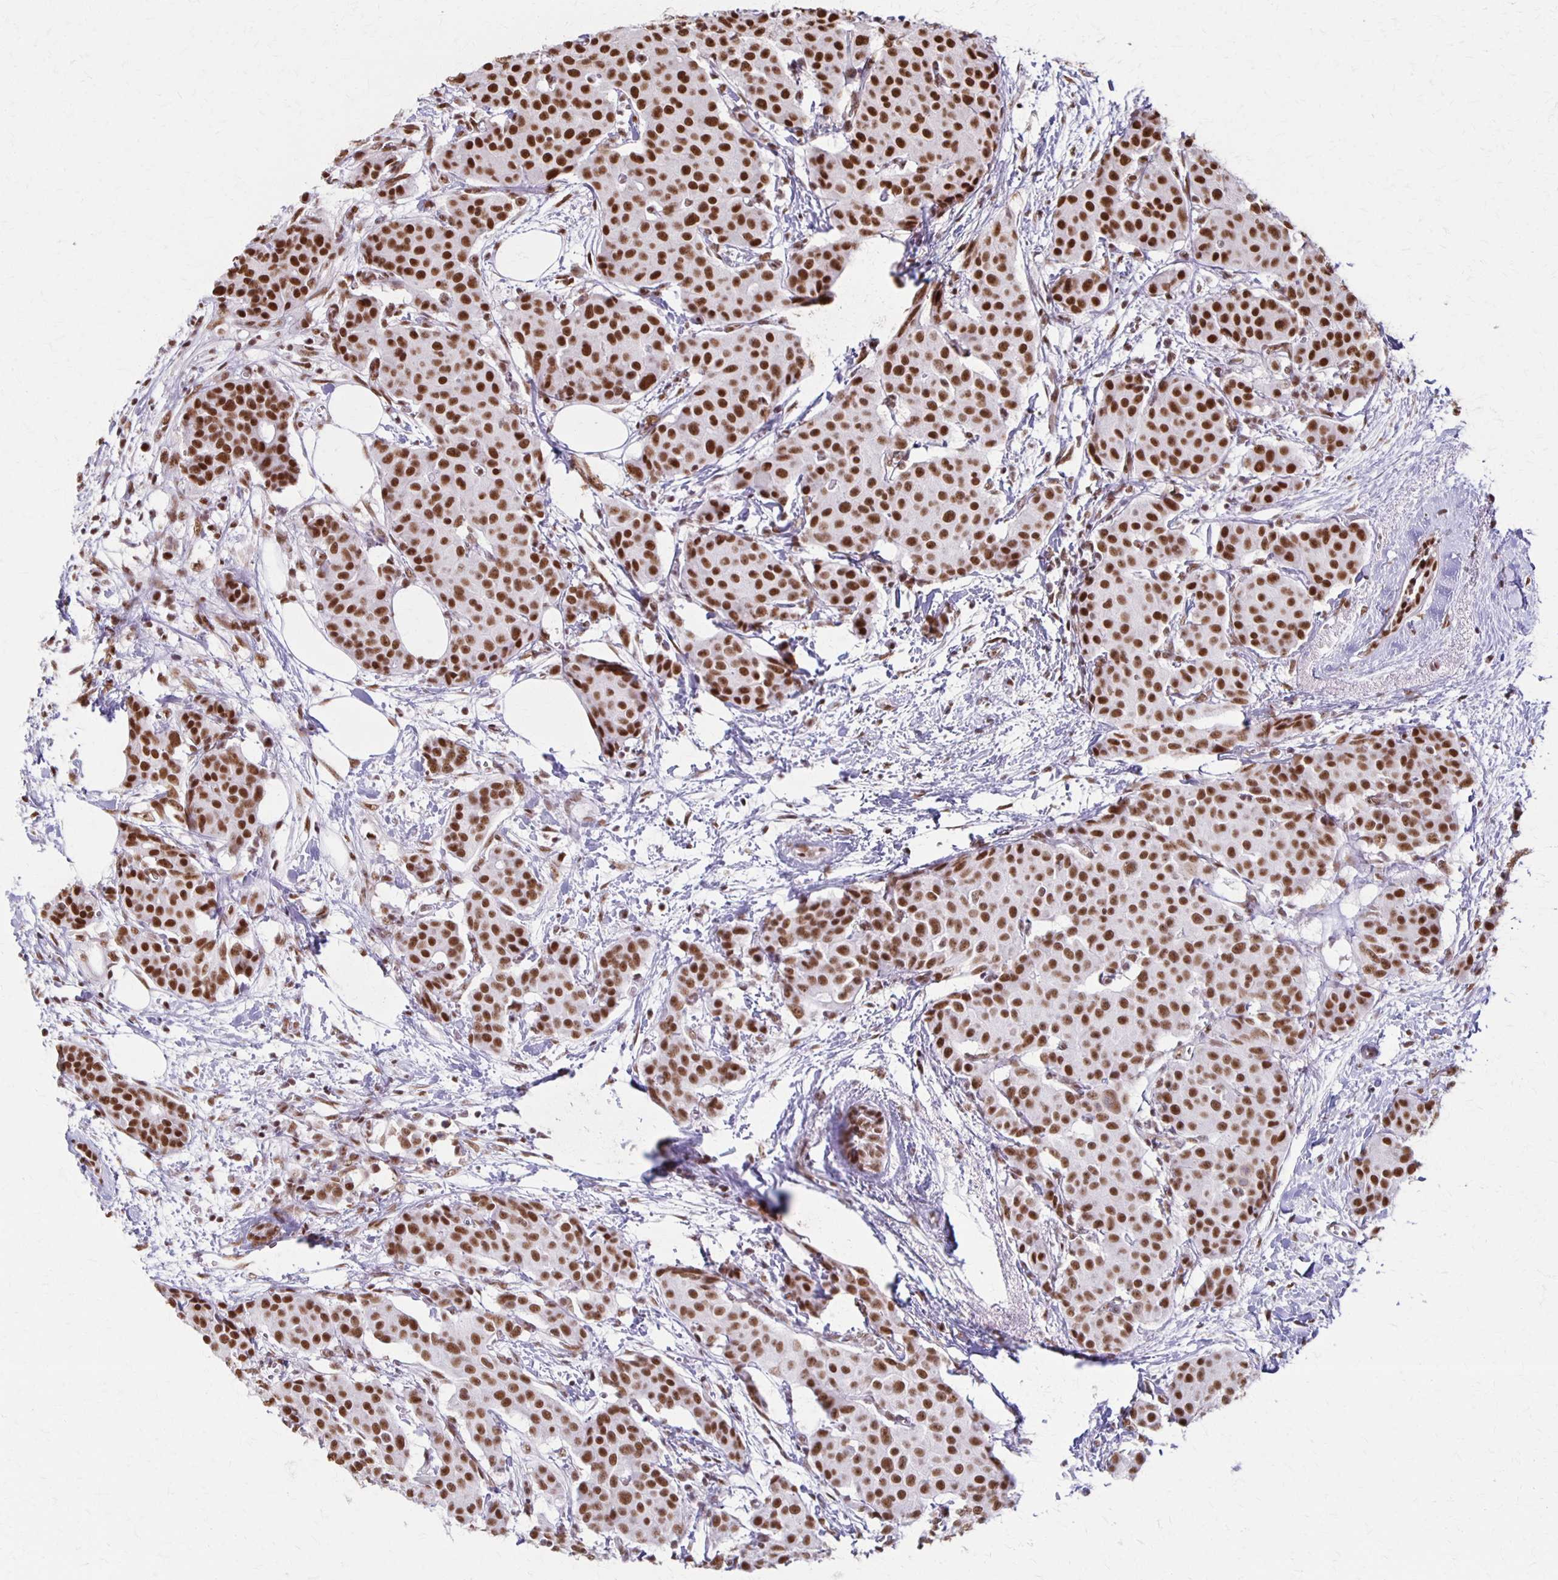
{"staining": {"intensity": "strong", "quantity": ">75%", "location": "nuclear"}, "tissue": "breast cancer", "cell_type": "Tumor cells", "image_type": "cancer", "snomed": [{"axis": "morphology", "description": "Duct carcinoma"}, {"axis": "topography", "description": "Breast"}], "caption": "The immunohistochemical stain labels strong nuclear positivity in tumor cells of breast cancer (invasive ductal carcinoma) tissue.", "gene": "XRCC6", "patient": {"sex": "female", "age": 91}}